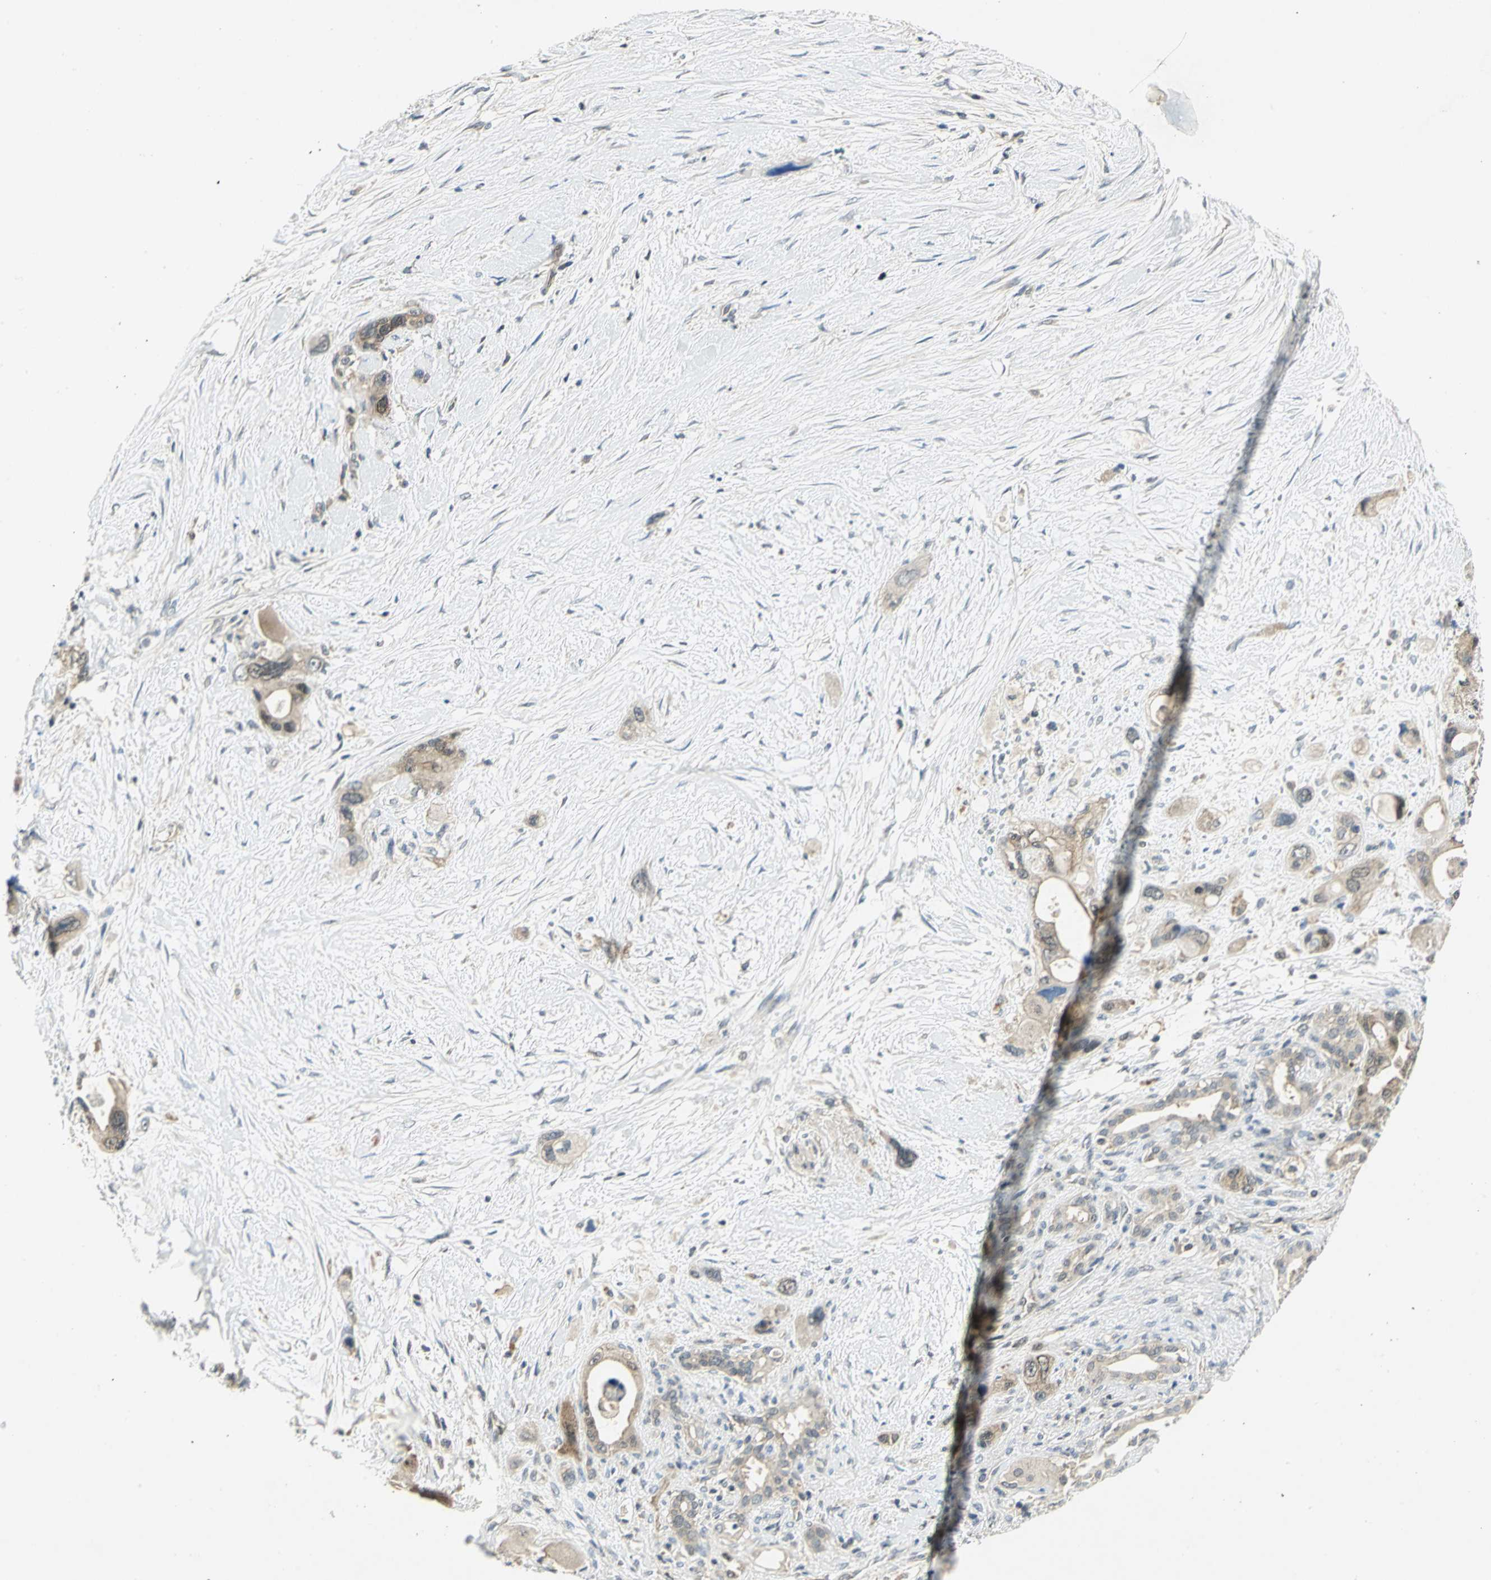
{"staining": {"intensity": "moderate", "quantity": ">75%", "location": "cytoplasmic/membranous"}, "tissue": "pancreatic cancer", "cell_type": "Tumor cells", "image_type": "cancer", "snomed": [{"axis": "morphology", "description": "Adenocarcinoma, NOS"}, {"axis": "topography", "description": "Pancreas"}], "caption": "Human adenocarcinoma (pancreatic) stained with a brown dye shows moderate cytoplasmic/membranous positive staining in about >75% of tumor cells.", "gene": "PPIA", "patient": {"sex": "male", "age": 46}}